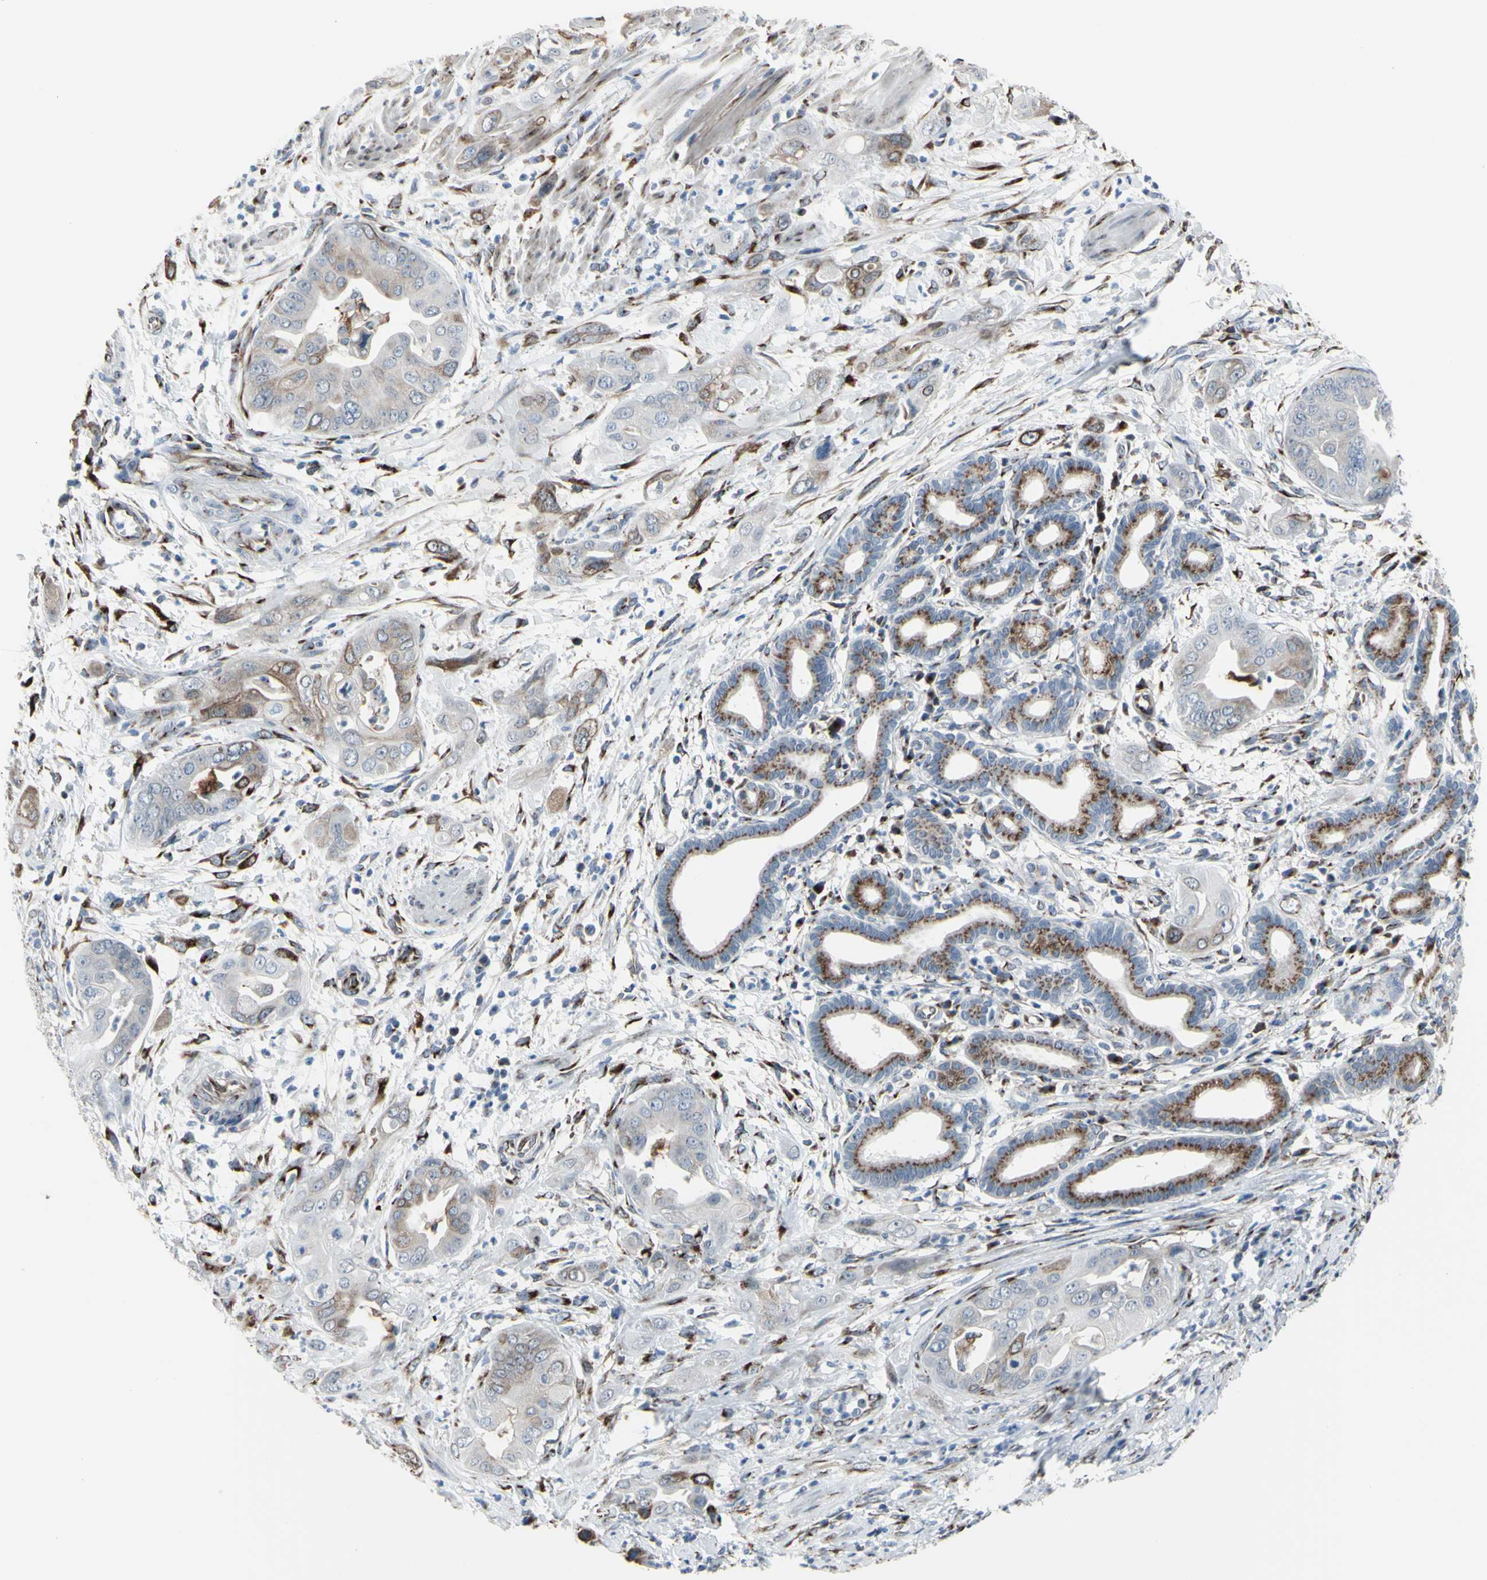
{"staining": {"intensity": "weak", "quantity": "<25%", "location": "cytoplasmic/membranous"}, "tissue": "pancreatic cancer", "cell_type": "Tumor cells", "image_type": "cancer", "snomed": [{"axis": "morphology", "description": "Adenocarcinoma, NOS"}, {"axis": "topography", "description": "Pancreas"}], "caption": "Pancreatic adenocarcinoma stained for a protein using immunohistochemistry demonstrates no staining tumor cells.", "gene": "GLG1", "patient": {"sex": "female", "age": 75}}